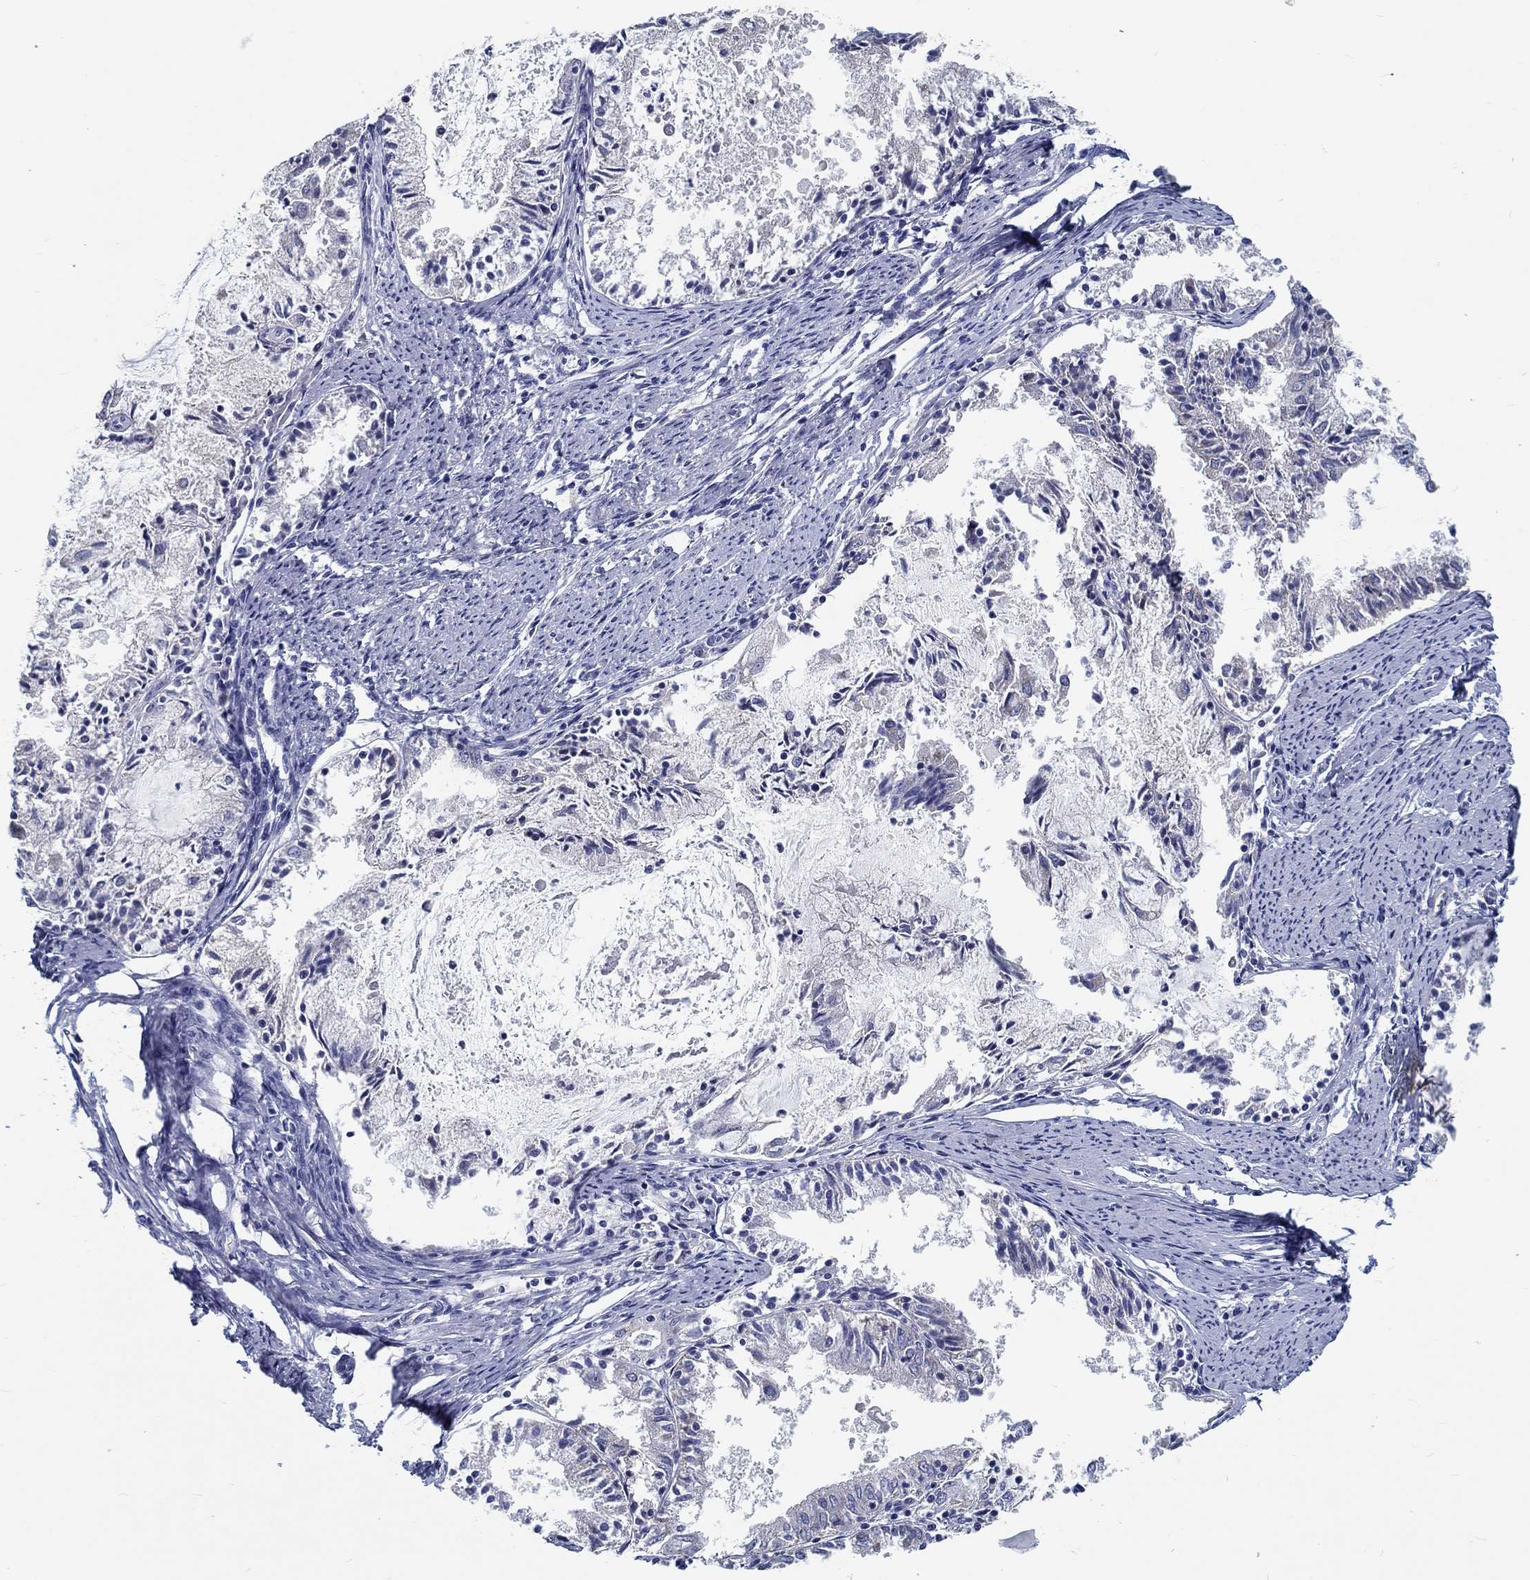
{"staining": {"intensity": "negative", "quantity": "none", "location": "none"}, "tissue": "endometrial cancer", "cell_type": "Tumor cells", "image_type": "cancer", "snomed": [{"axis": "morphology", "description": "Adenocarcinoma, NOS"}, {"axis": "topography", "description": "Endometrium"}], "caption": "This image is of endometrial cancer (adenocarcinoma) stained with IHC to label a protein in brown with the nuclei are counter-stained blue. There is no staining in tumor cells.", "gene": "MYBPC1", "patient": {"sex": "female", "age": 57}}